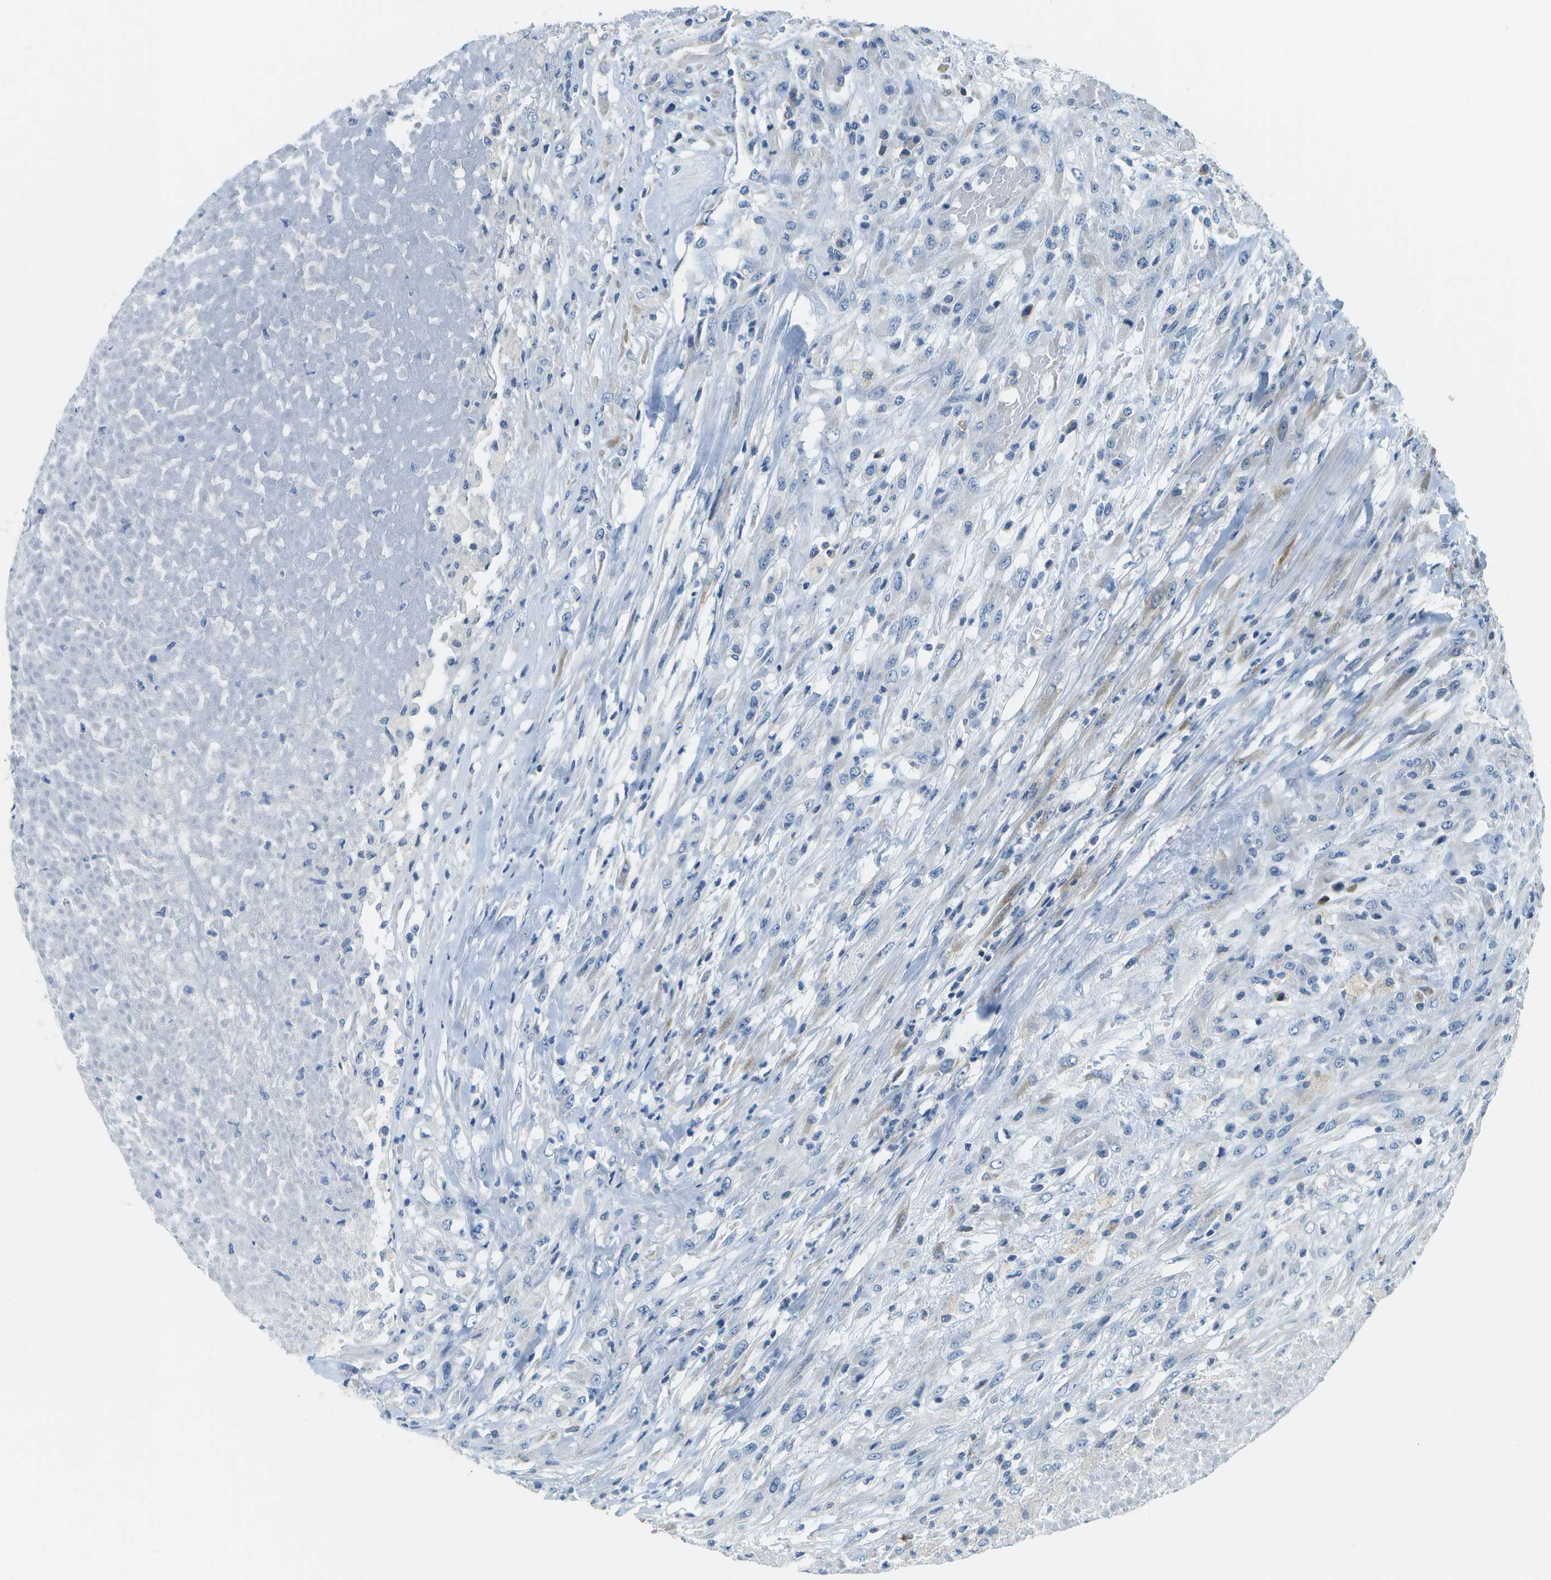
{"staining": {"intensity": "negative", "quantity": "none", "location": "none"}, "tissue": "testis cancer", "cell_type": "Tumor cells", "image_type": "cancer", "snomed": [{"axis": "morphology", "description": "Seminoma, NOS"}, {"axis": "topography", "description": "Testis"}], "caption": "DAB immunohistochemical staining of testis cancer shows no significant staining in tumor cells.", "gene": "PTGIS", "patient": {"sex": "male", "age": 59}}